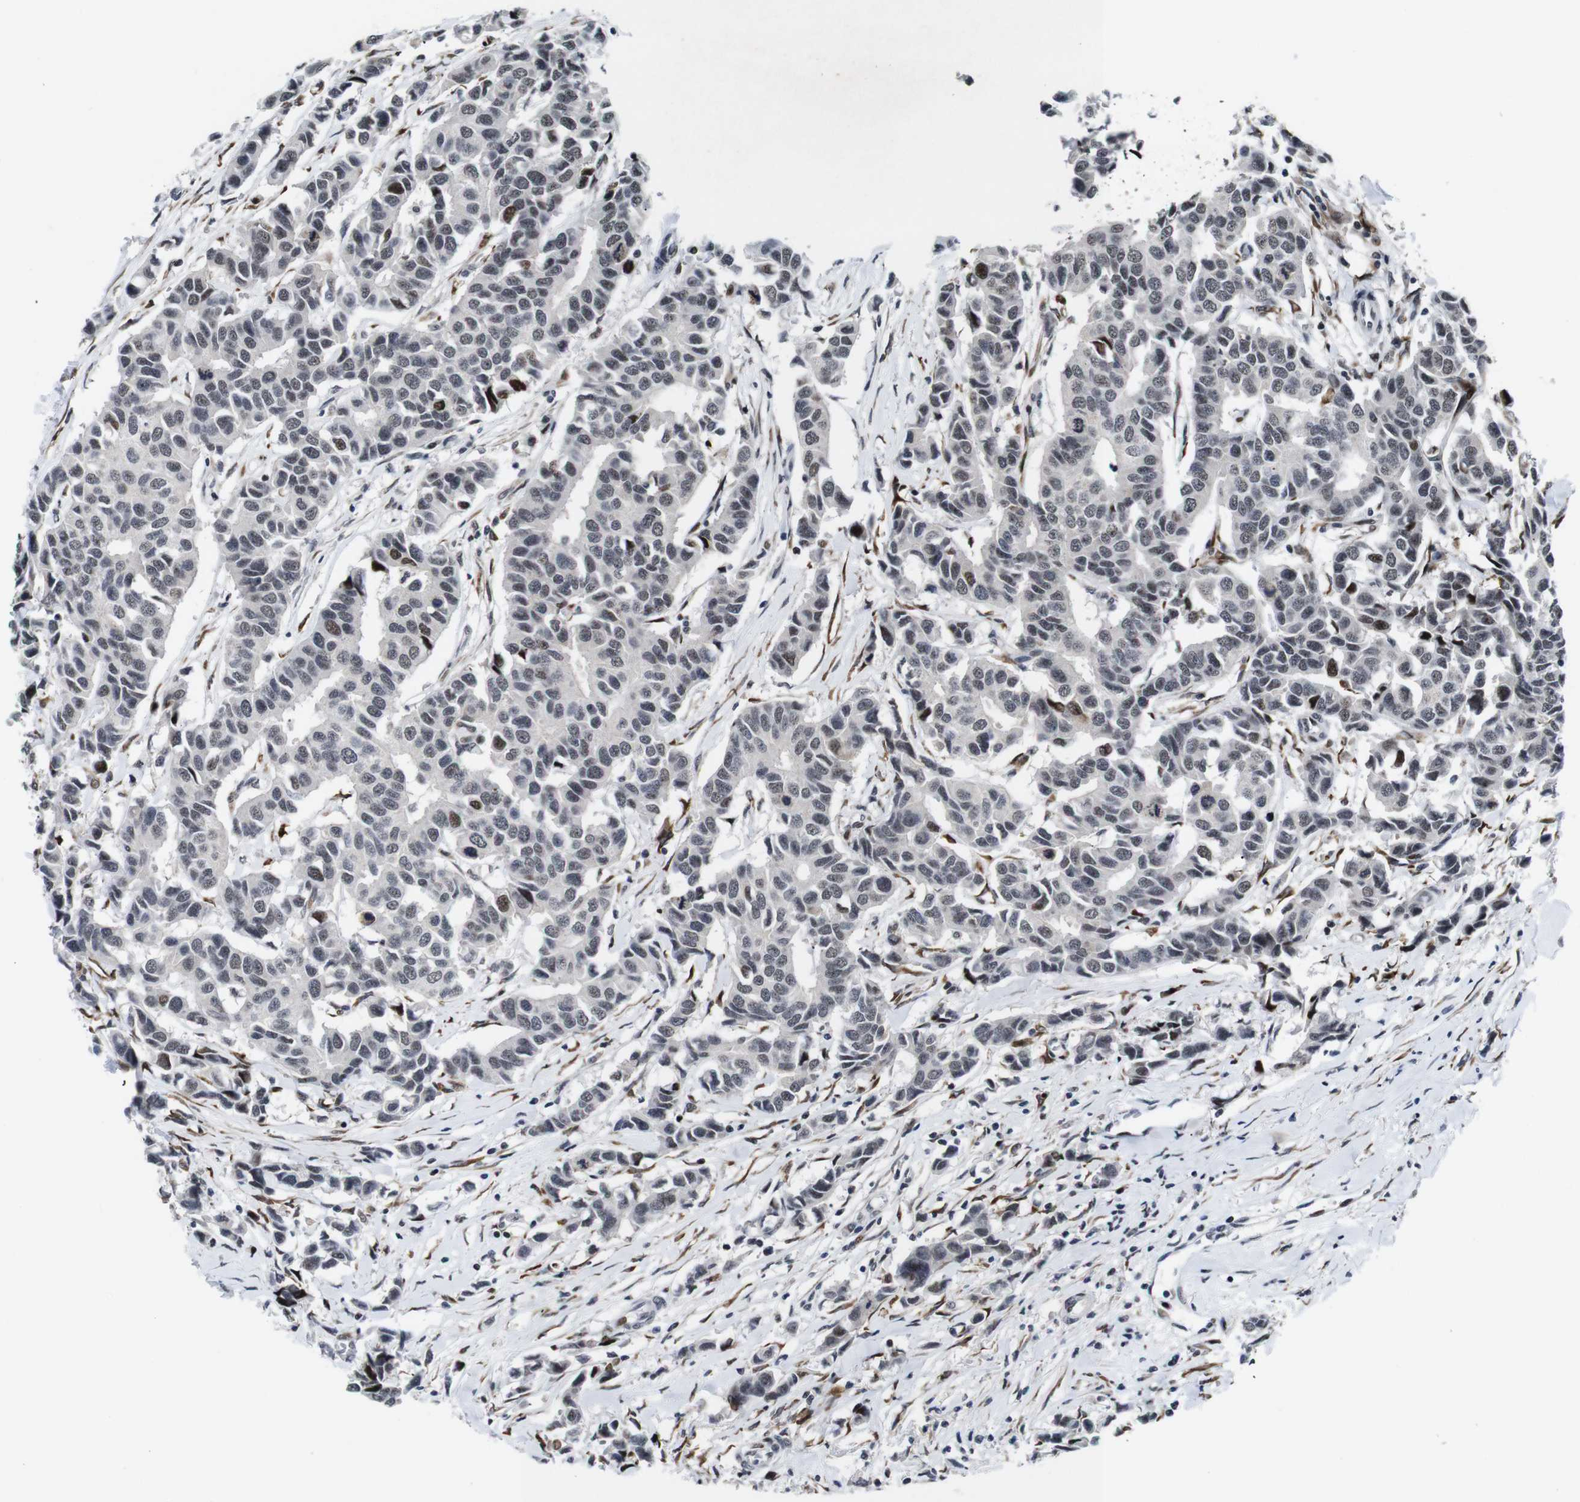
{"staining": {"intensity": "moderate", "quantity": "<25%", "location": "nuclear"}, "tissue": "breast cancer", "cell_type": "Tumor cells", "image_type": "cancer", "snomed": [{"axis": "morphology", "description": "Duct carcinoma"}, {"axis": "topography", "description": "Breast"}], "caption": "Breast infiltrating ductal carcinoma stained for a protein (brown) reveals moderate nuclear positive staining in approximately <25% of tumor cells.", "gene": "EIF4G1", "patient": {"sex": "female", "age": 80}}